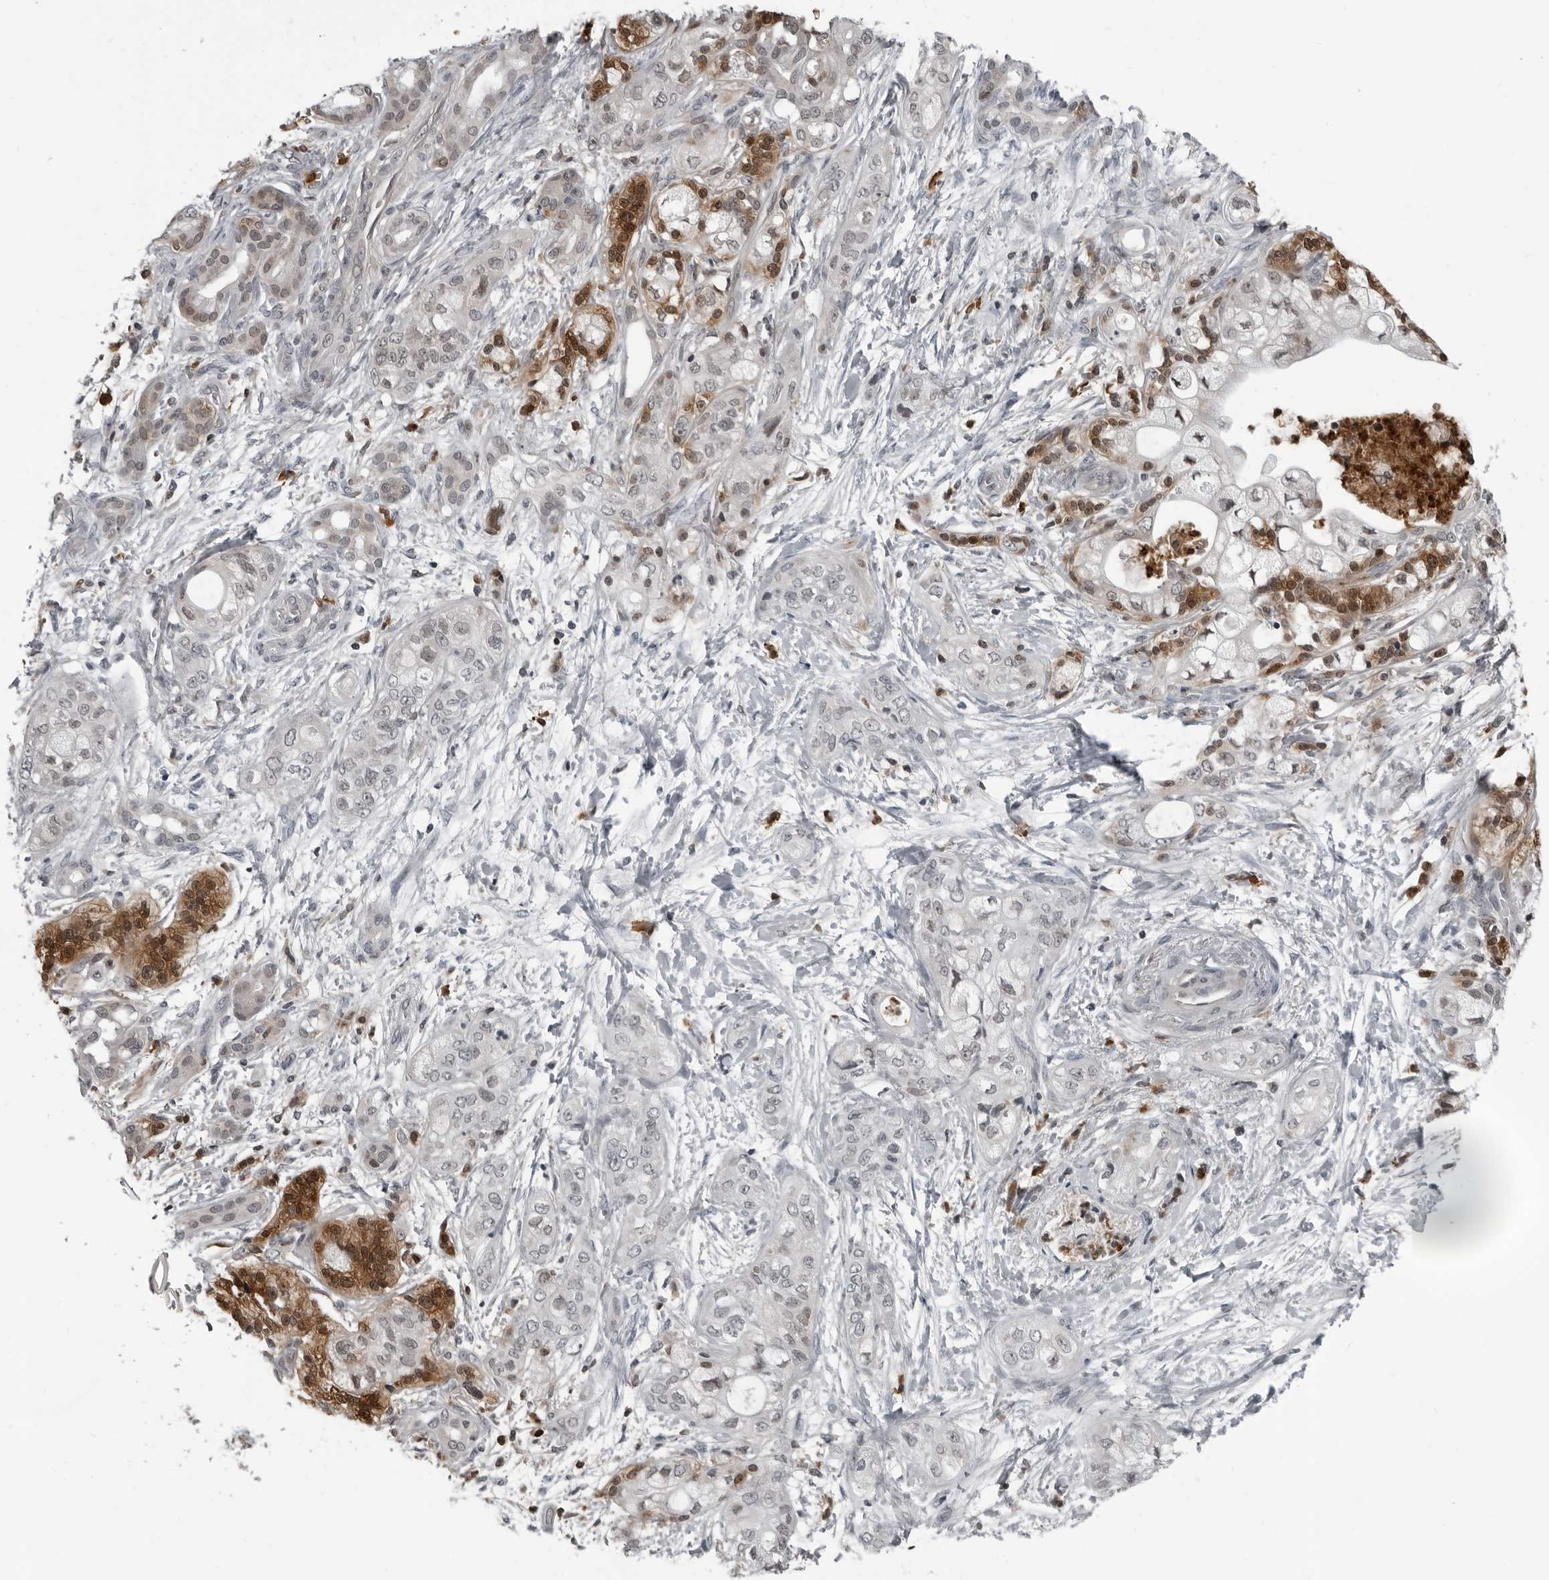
{"staining": {"intensity": "strong", "quantity": "<25%", "location": "cytoplasmic/membranous,nuclear"}, "tissue": "pancreatic cancer", "cell_type": "Tumor cells", "image_type": "cancer", "snomed": [{"axis": "morphology", "description": "Adenocarcinoma, NOS"}, {"axis": "topography", "description": "Pancreas"}], "caption": "Approximately <25% of tumor cells in adenocarcinoma (pancreatic) reveal strong cytoplasmic/membranous and nuclear protein expression as visualized by brown immunohistochemical staining.", "gene": "RTCA", "patient": {"sex": "male", "age": 70}}